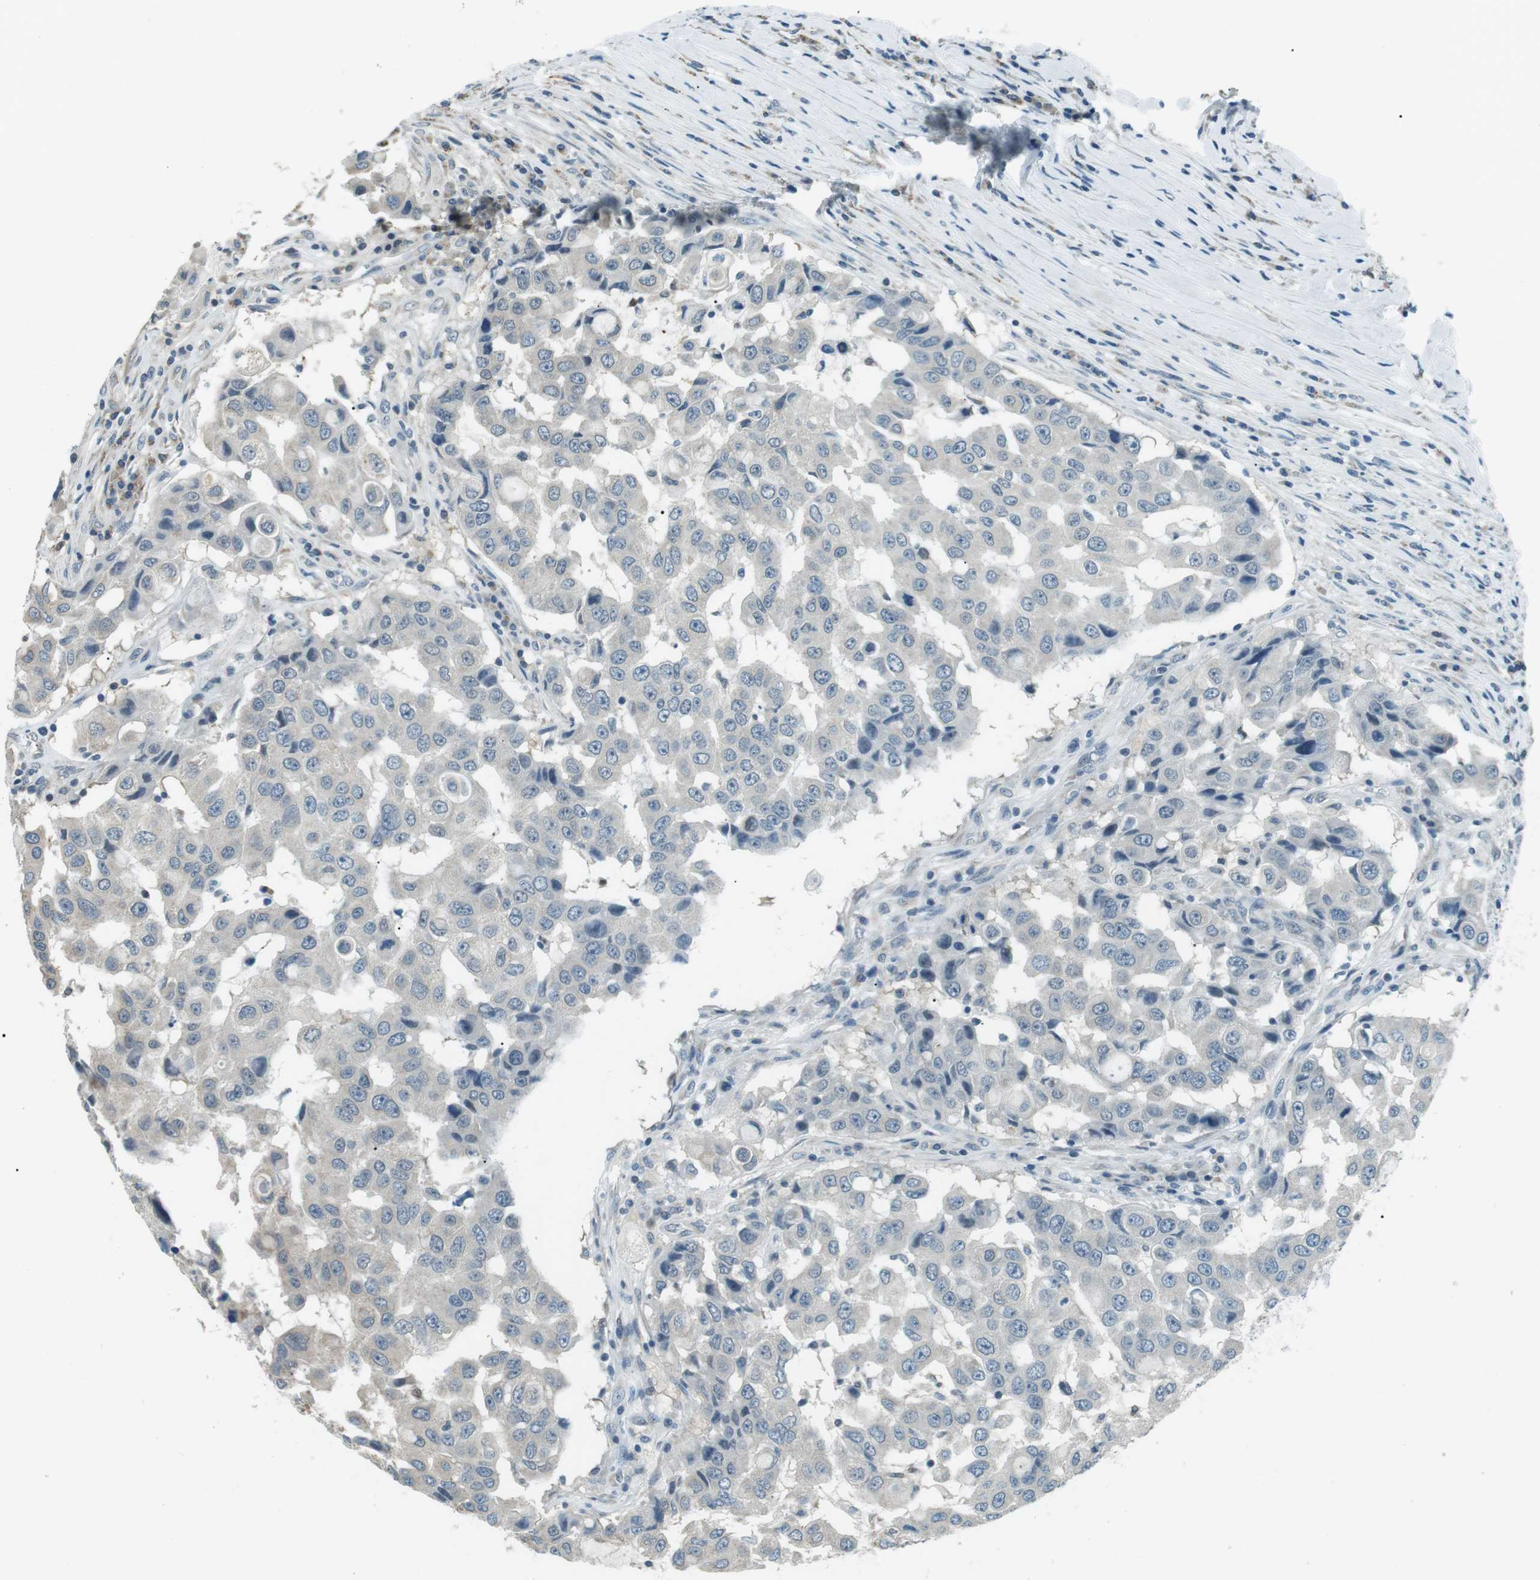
{"staining": {"intensity": "negative", "quantity": "none", "location": "none"}, "tissue": "breast cancer", "cell_type": "Tumor cells", "image_type": "cancer", "snomed": [{"axis": "morphology", "description": "Duct carcinoma"}, {"axis": "topography", "description": "Breast"}], "caption": "Tumor cells show no significant protein staining in breast intraductal carcinoma.", "gene": "SERPINB2", "patient": {"sex": "female", "age": 27}}